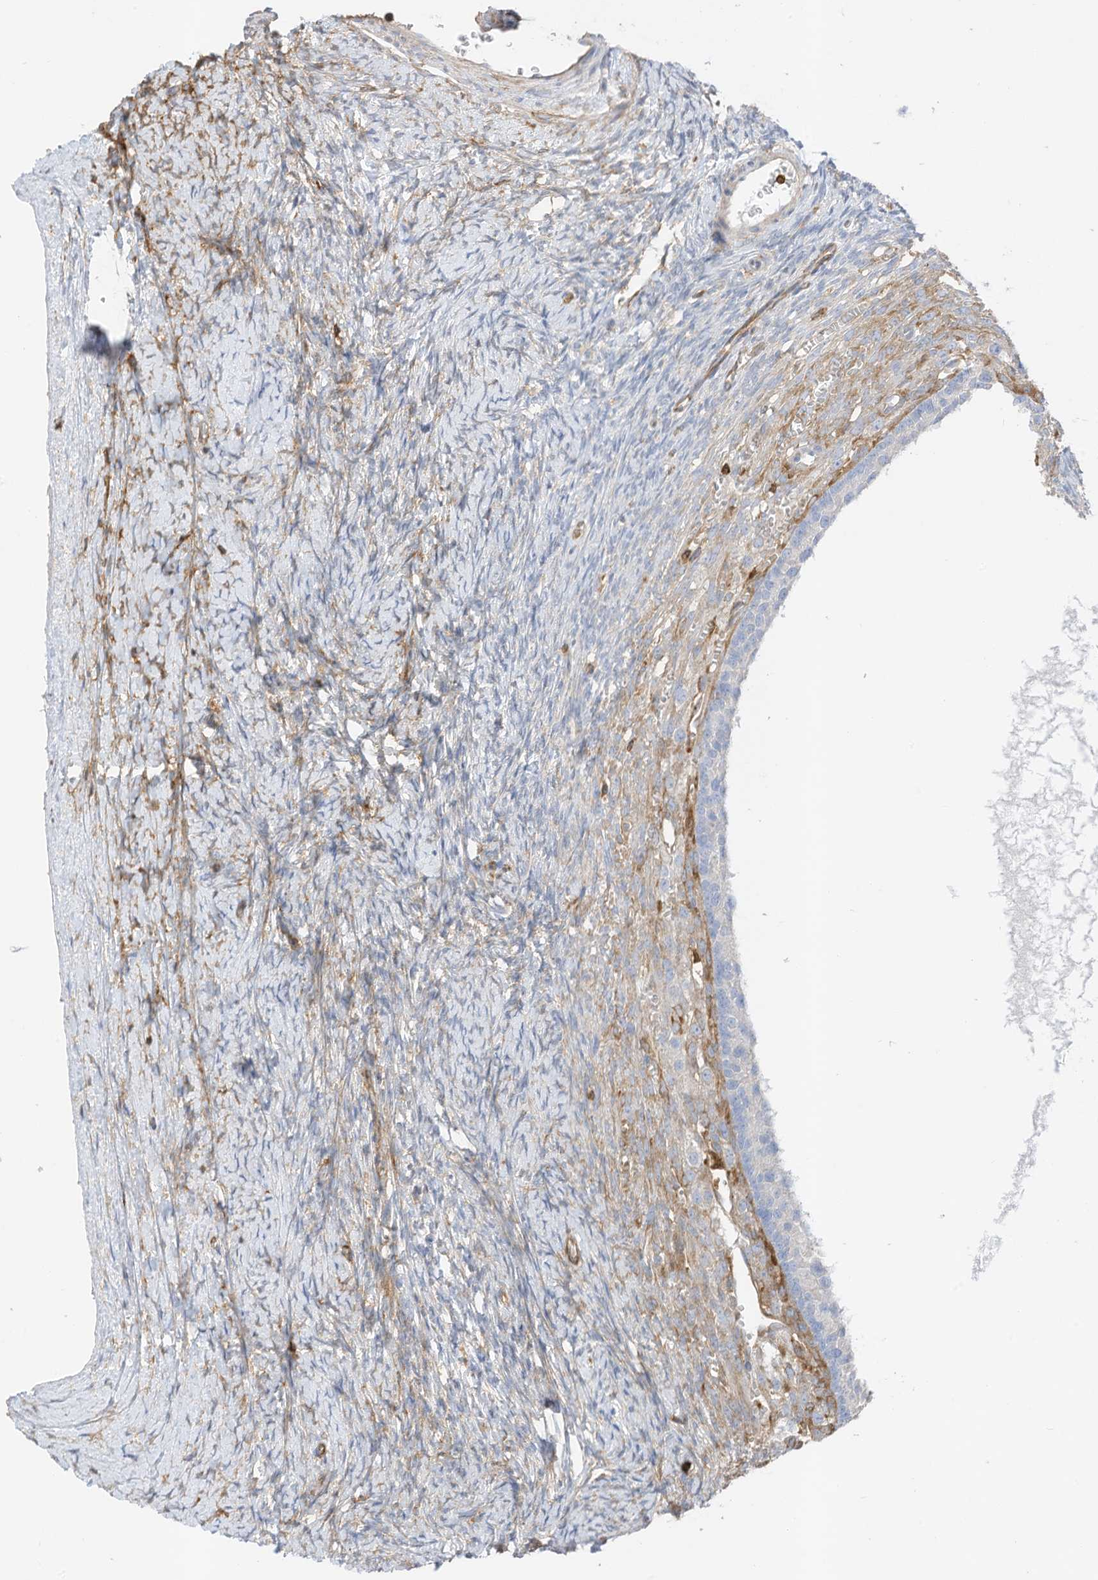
{"staining": {"intensity": "negative", "quantity": "none", "location": "none"}, "tissue": "ovary", "cell_type": "Follicle cells", "image_type": "normal", "snomed": [{"axis": "morphology", "description": "Normal tissue, NOS"}, {"axis": "morphology", "description": "Developmental malformation"}, {"axis": "topography", "description": "Ovary"}], "caption": "This histopathology image is of benign ovary stained with immunohistochemistry (IHC) to label a protein in brown with the nuclei are counter-stained blue. There is no positivity in follicle cells.", "gene": "ARHGAP25", "patient": {"sex": "female", "age": 39}}